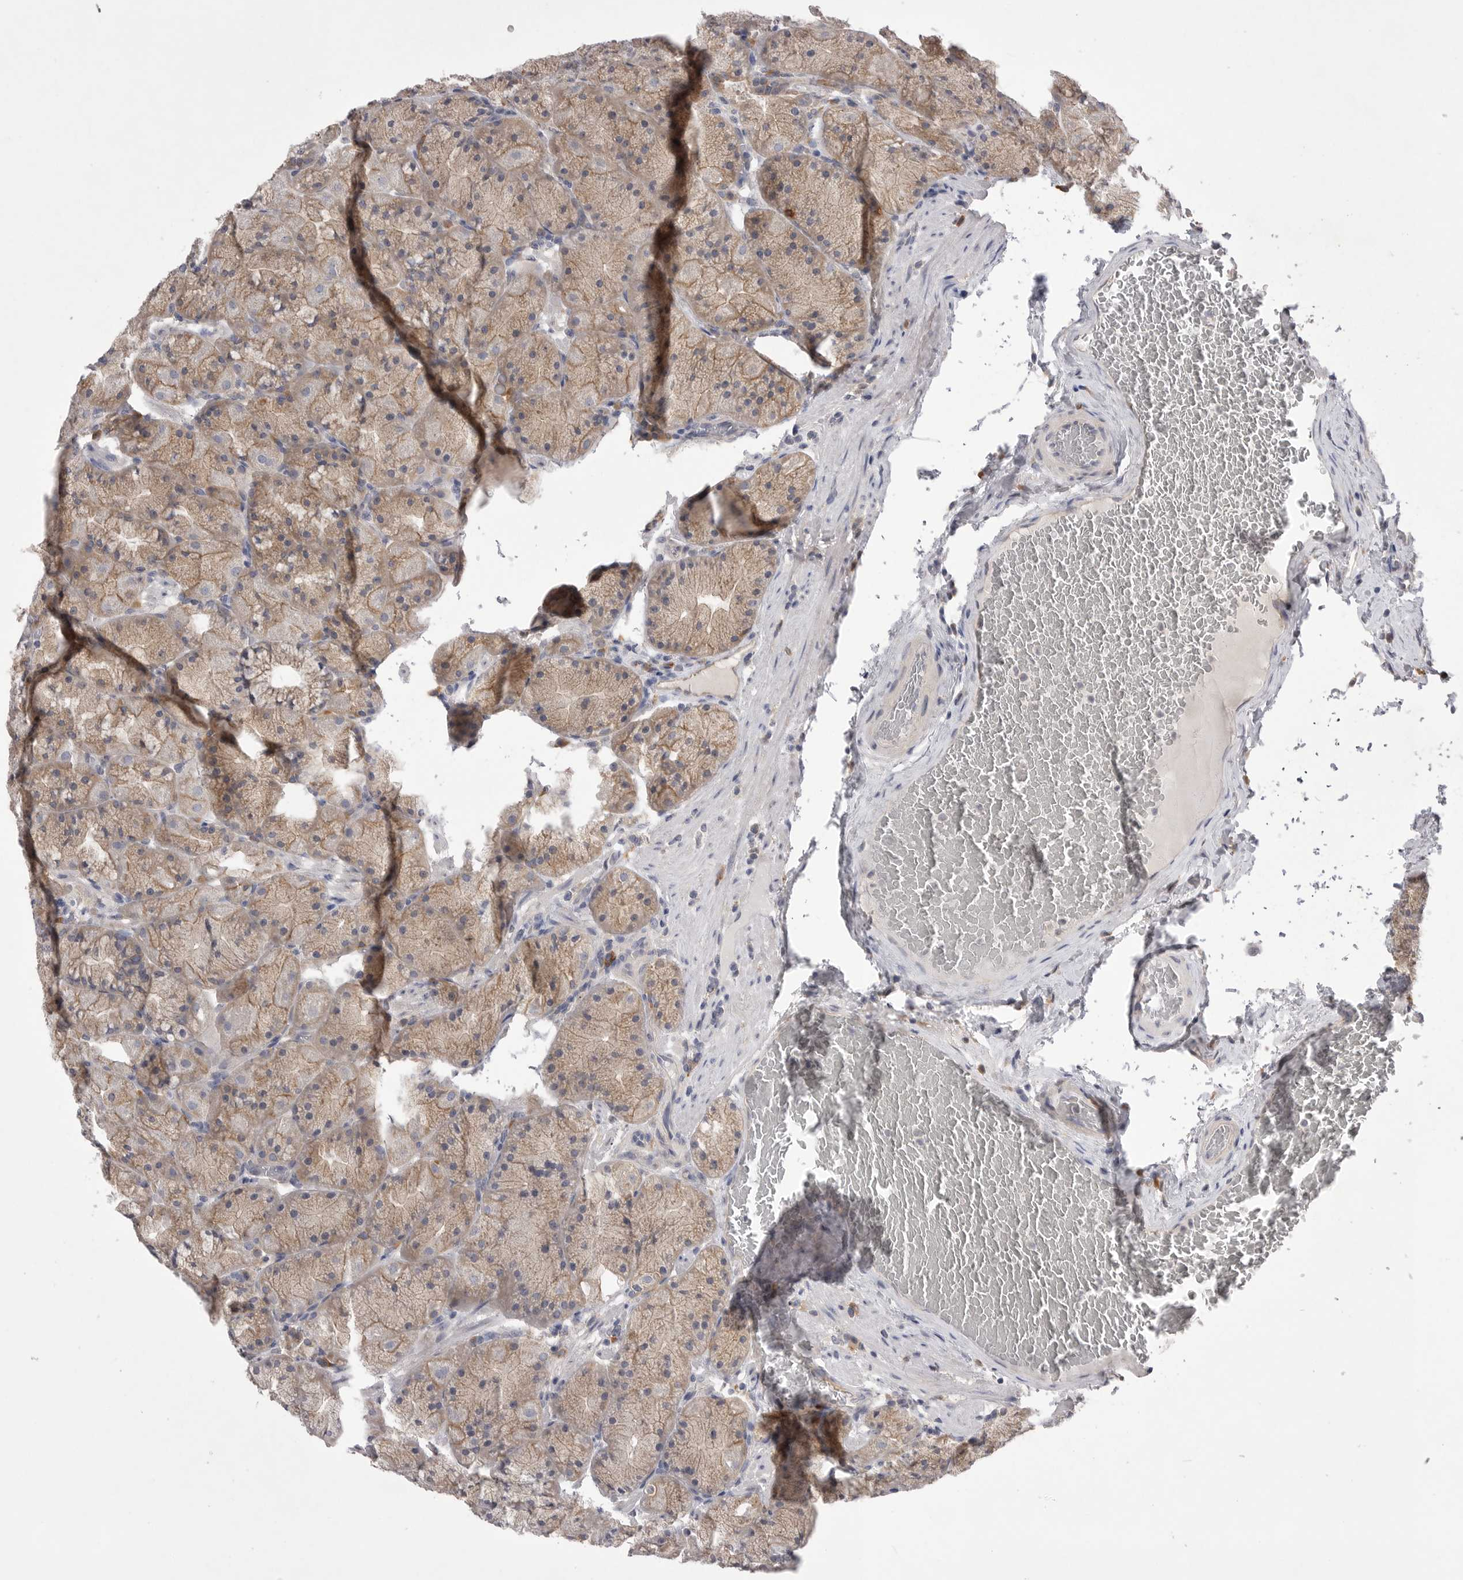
{"staining": {"intensity": "moderate", "quantity": ">75%", "location": "cytoplasmic/membranous"}, "tissue": "stomach", "cell_type": "Glandular cells", "image_type": "normal", "snomed": [{"axis": "morphology", "description": "Normal tissue, NOS"}, {"axis": "topography", "description": "Stomach, upper"}, {"axis": "topography", "description": "Stomach"}], "caption": "Protein staining of unremarkable stomach reveals moderate cytoplasmic/membranous staining in approximately >75% of glandular cells.", "gene": "VAC14", "patient": {"sex": "male", "age": 48}}